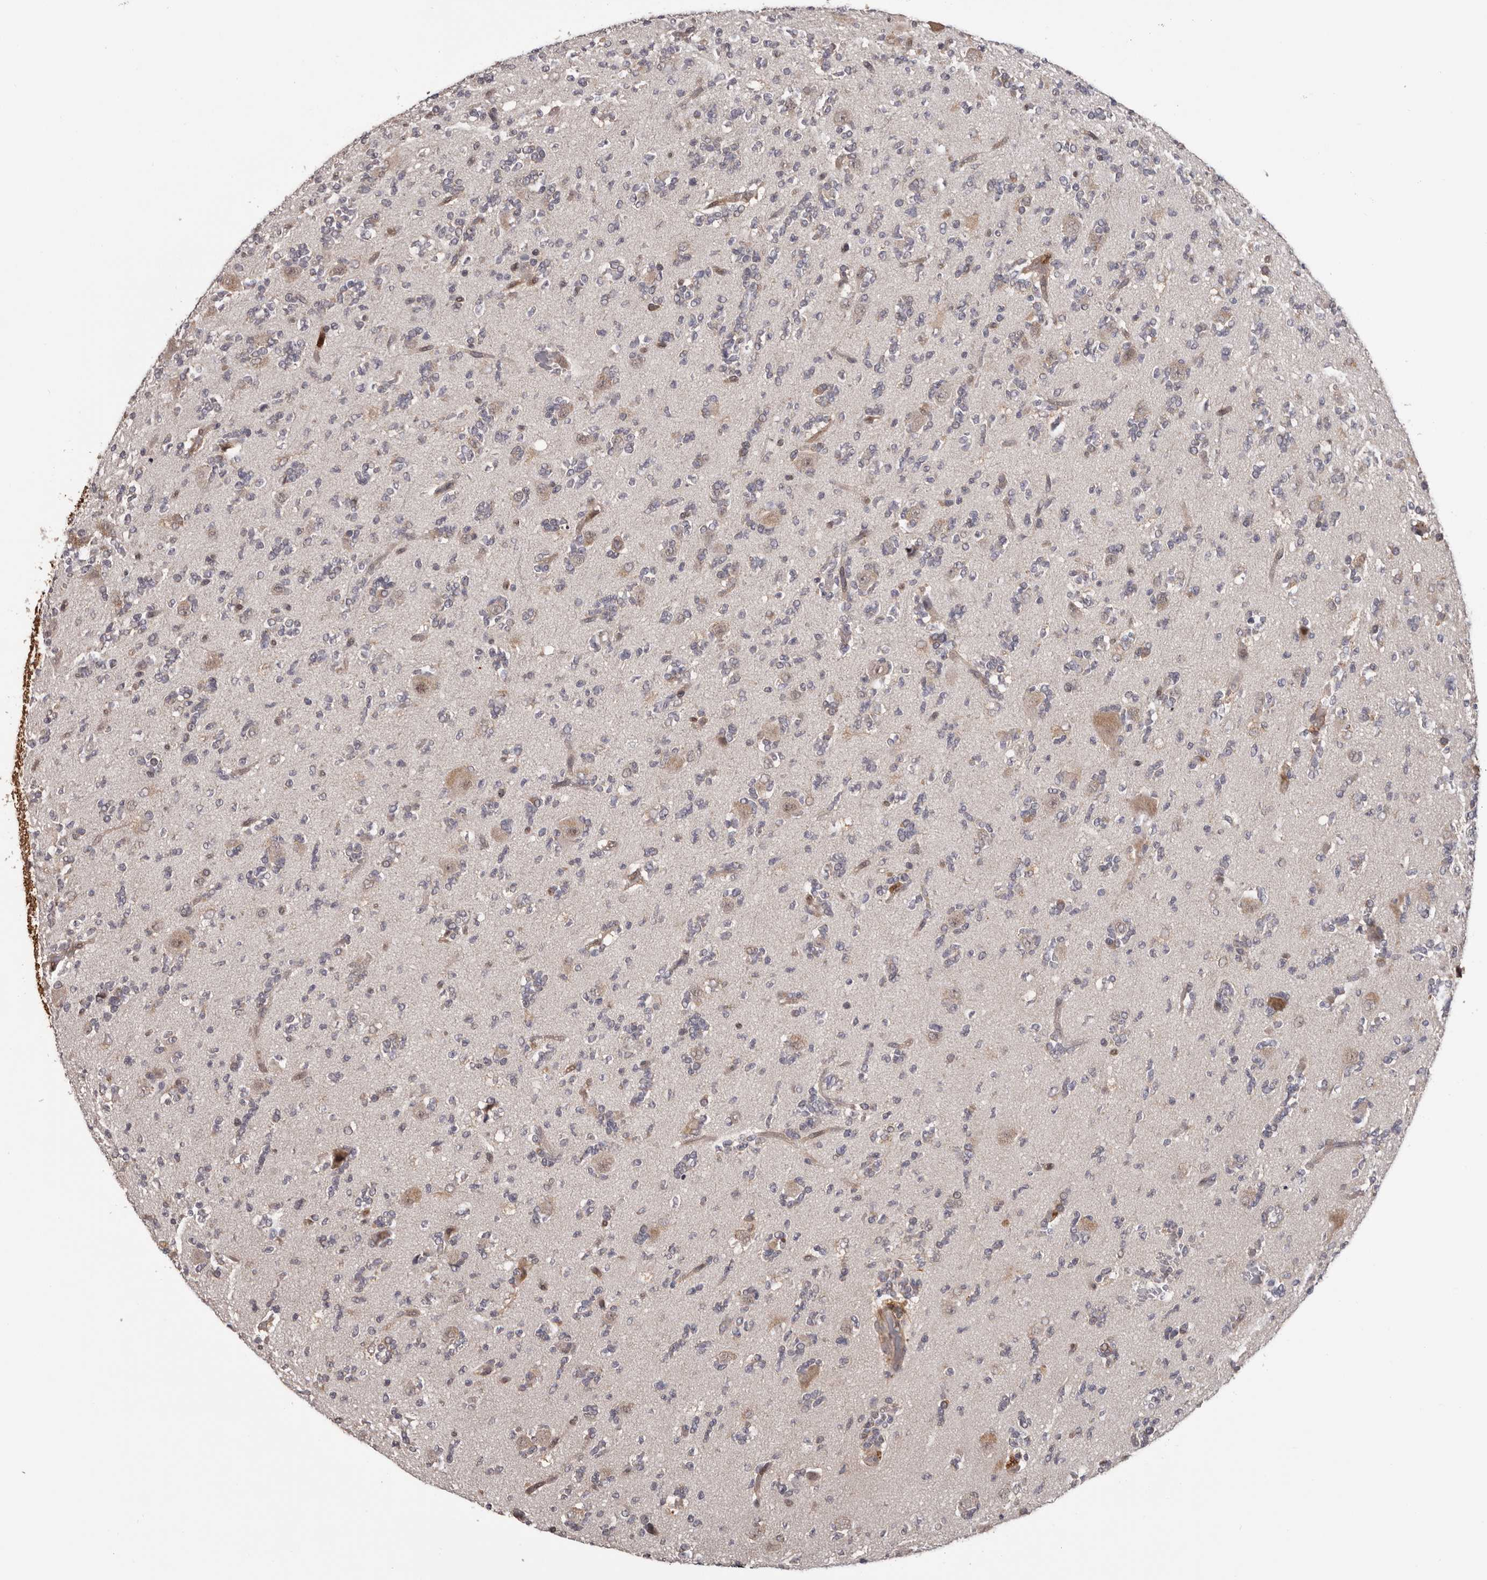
{"staining": {"intensity": "weak", "quantity": "<25%", "location": "cytoplasmic/membranous"}, "tissue": "glioma", "cell_type": "Tumor cells", "image_type": "cancer", "snomed": [{"axis": "morphology", "description": "Glioma, malignant, High grade"}, {"axis": "topography", "description": "Brain"}], "caption": "The histopathology image shows no staining of tumor cells in high-grade glioma (malignant).", "gene": "PRR12", "patient": {"sex": "female", "age": 62}}